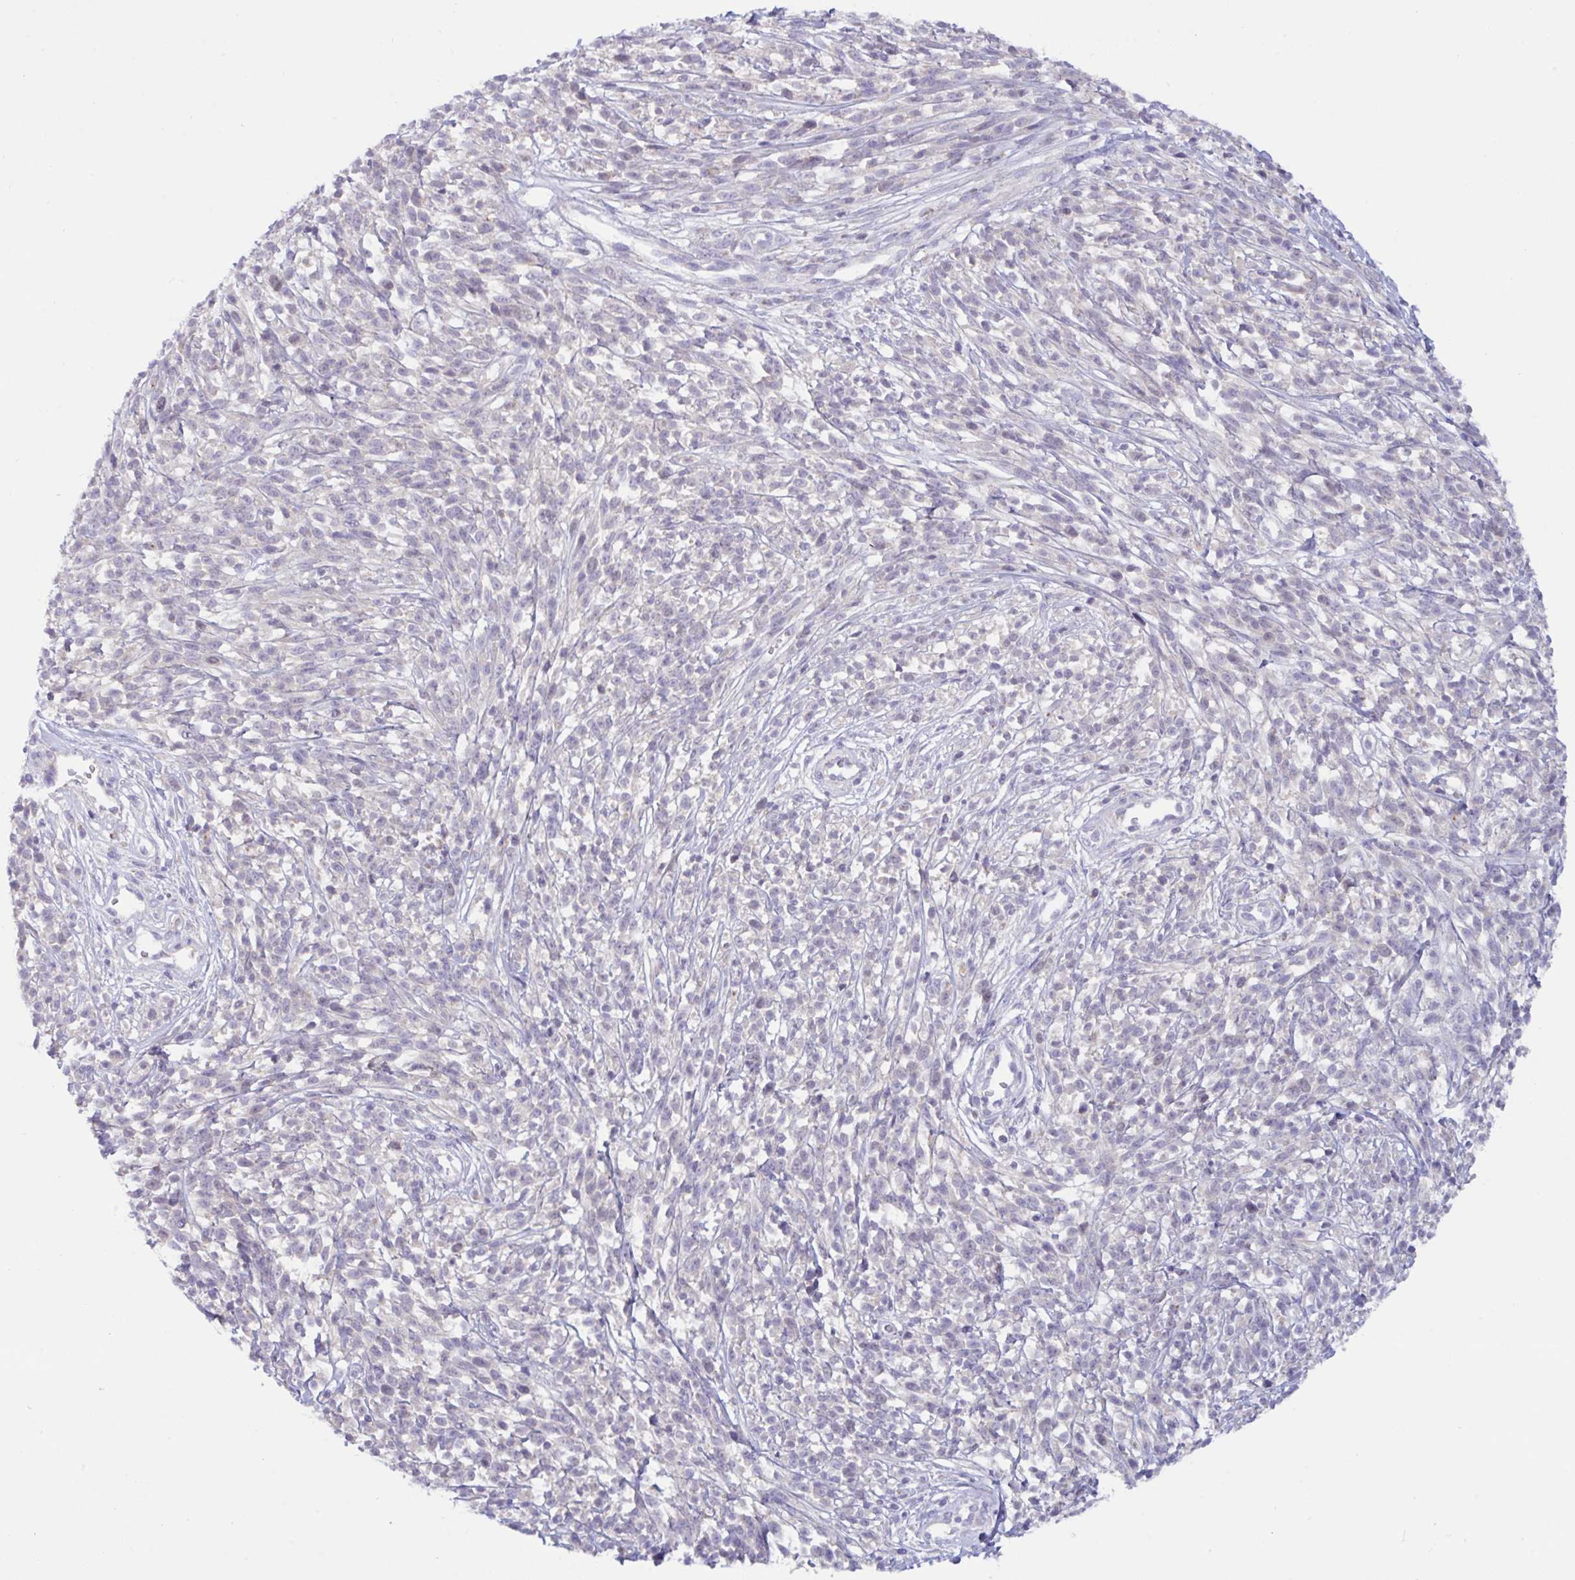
{"staining": {"intensity": "negative", "quantity": "none", "location": "none"}, "tissue": "melanoma", "cell_type": "Tumor cells", "image_type": "cancer", "snomed": [{"axis": "morphology", "description": "Malignant melanoma, NOS"}, {"axis": "topography", "description": "Skin"}, {"axis": "topography", "description": "Skin of trunk"}], "caption": "Immunohistochemical staining of human malignant melanoma shows no significant staining in tumor cells.", "gene": "DTX3", "patient": {"sex": "male", "age": 74}}